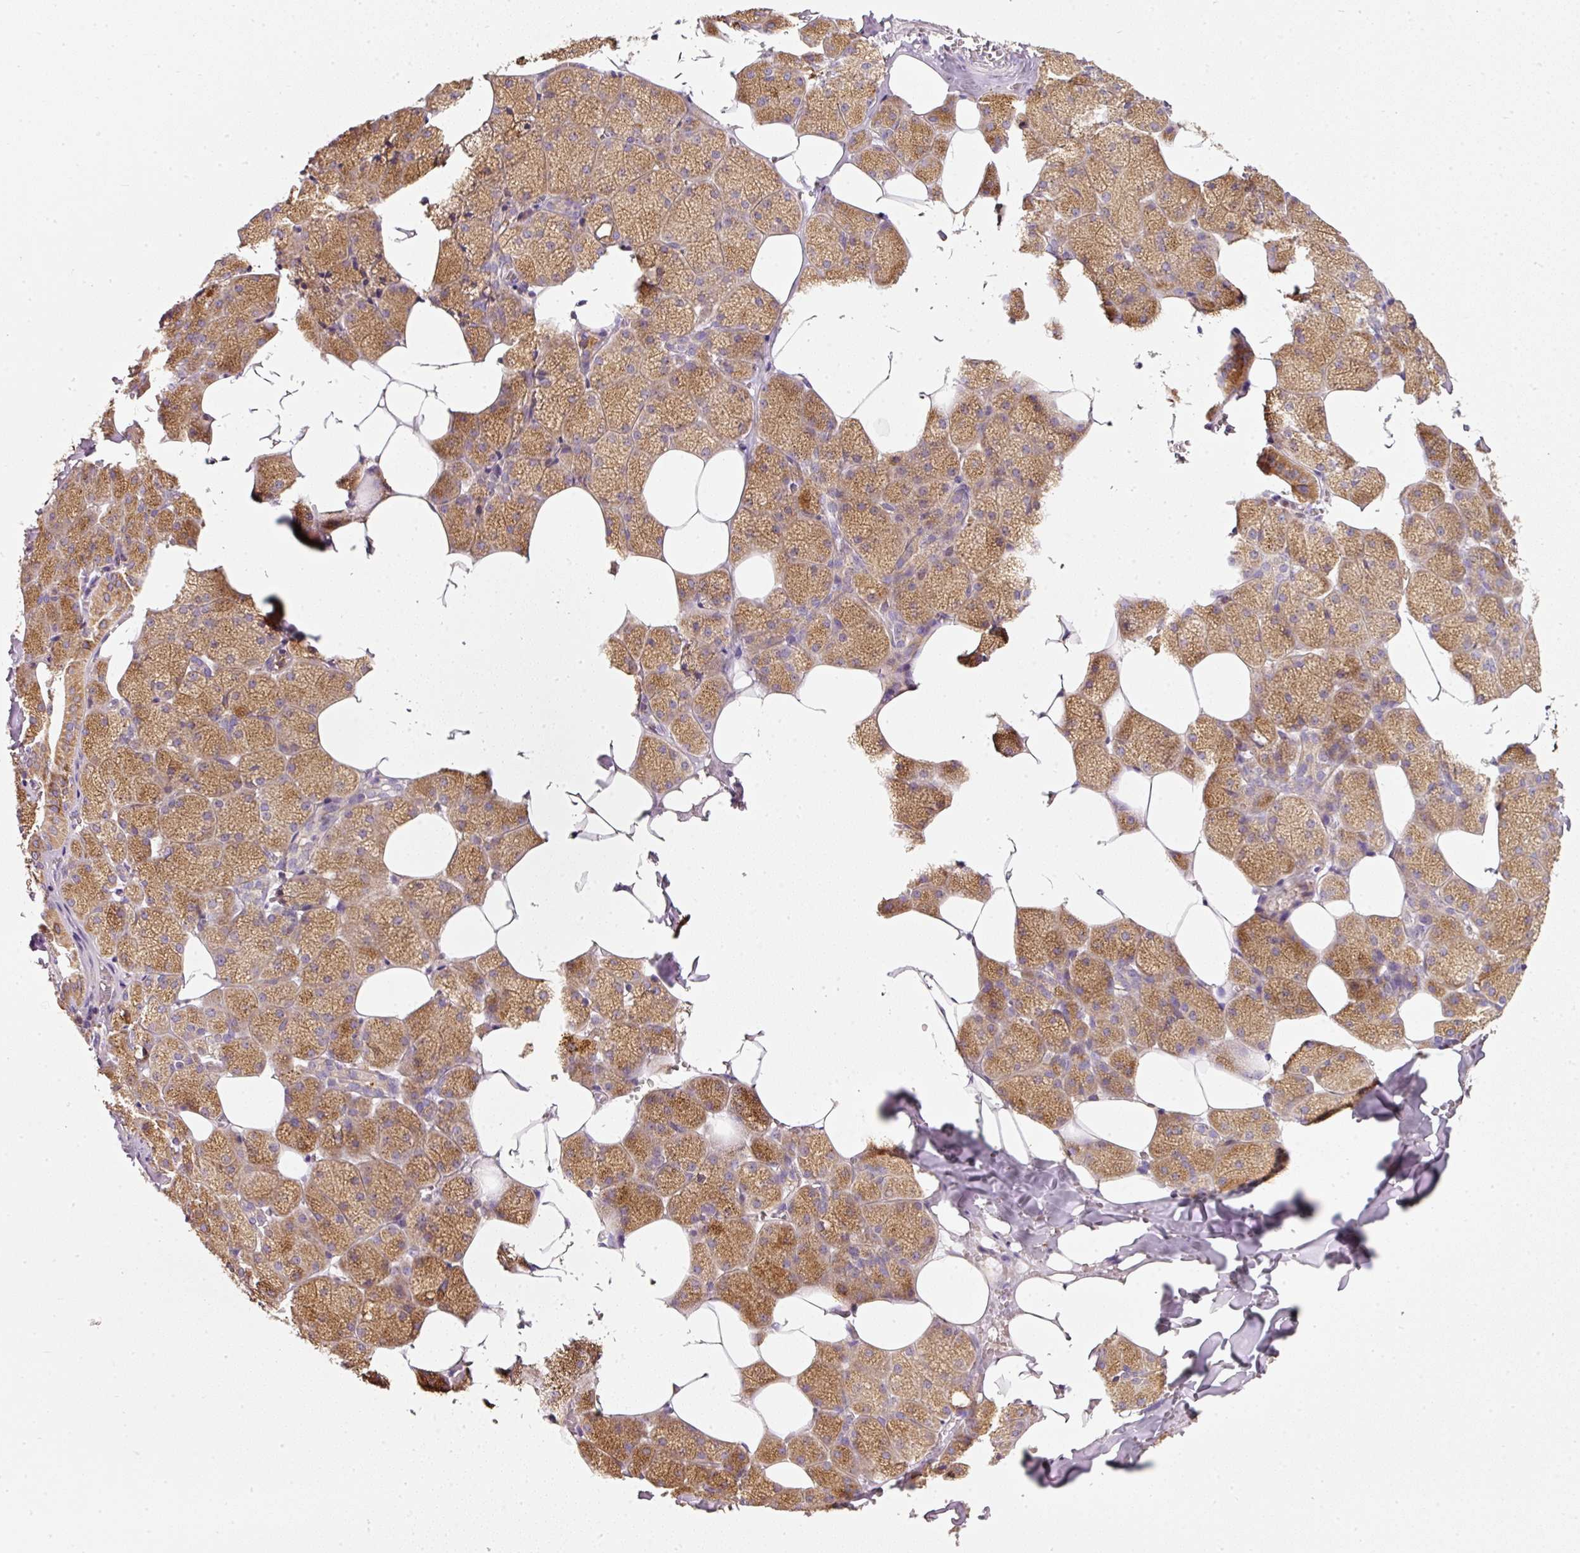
{"staining": {"intensity": "moderate", "quantity": ">75%", "location": "cytoplasmic/membranous"}, "tissue": "salivary gland", "cell_type": "Glandular cells", "image_type": "normal", "snomed": [{"axis": "morphology", "description": "Normal tissue, NOS"}, {"axis": "topography", "description": "Salivary gland"}, {"axis": "topography", "description": "Peripheral nerve tissue"}], "caption": "Protein staining of unremarkable salivary gland demonstrates moderate cytoplasmic/membranous positivity in about >75% of glandular cells.", "gene": "NDUFA1", "patient": {"sex": "male", "age": 38}}